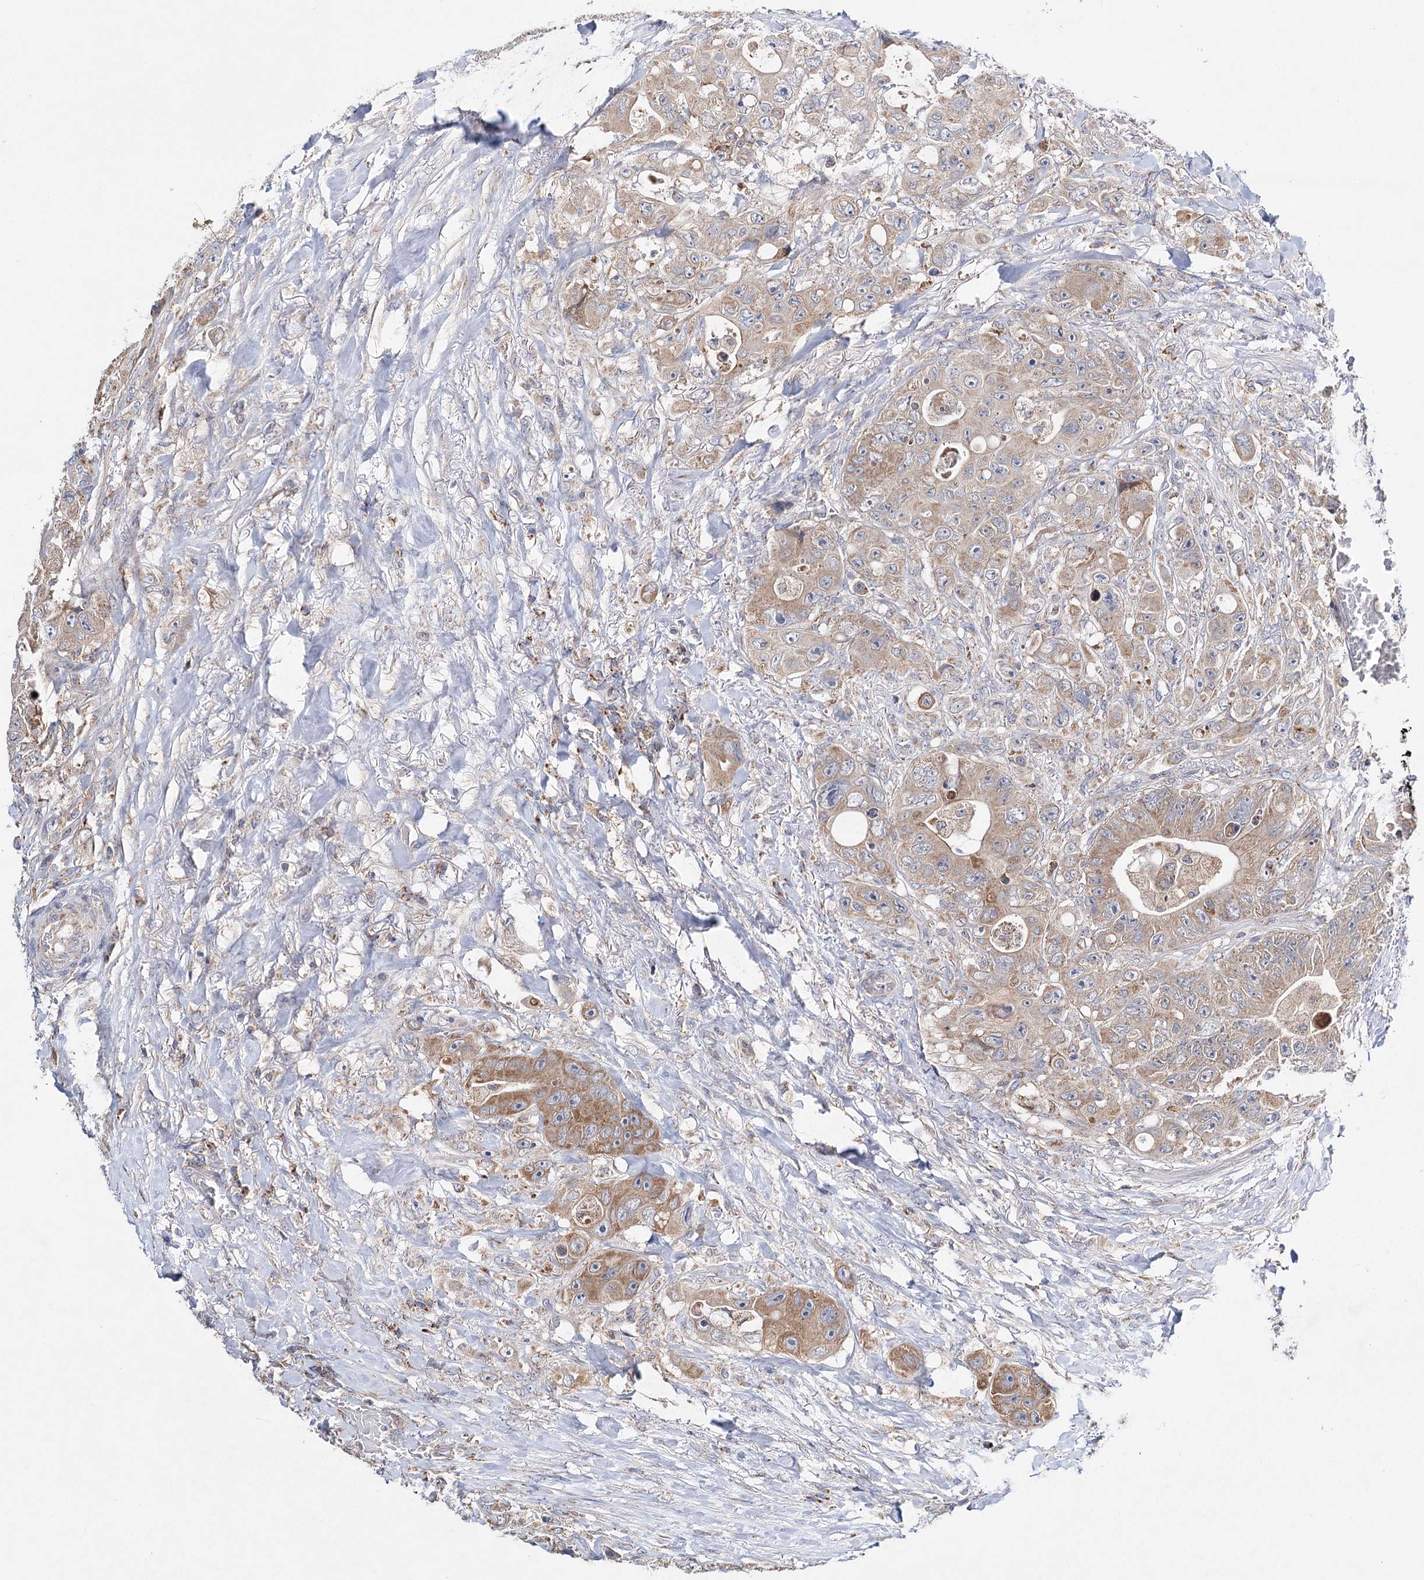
{"staining": {"intensity": "weak", "quantity": ">75%", "location": "cytoplasmic/membranous"}, "tissue": "colorectal cancer", "cell_type": "Tumor cells", "image_type": "cancer", "snomed": [{"axis": "morphology", "description": "Adenocarcinoma, NOS"}, {"axis": "topography", "description": "Colon"}], "caption": "A brown stain shows weak cytoplasmic/membranous expression of a protein in adenocarcinoma (colorectal) tumor cells.", "gene": "CFAP46", "patient": {"sex": "female", "age": 46}}